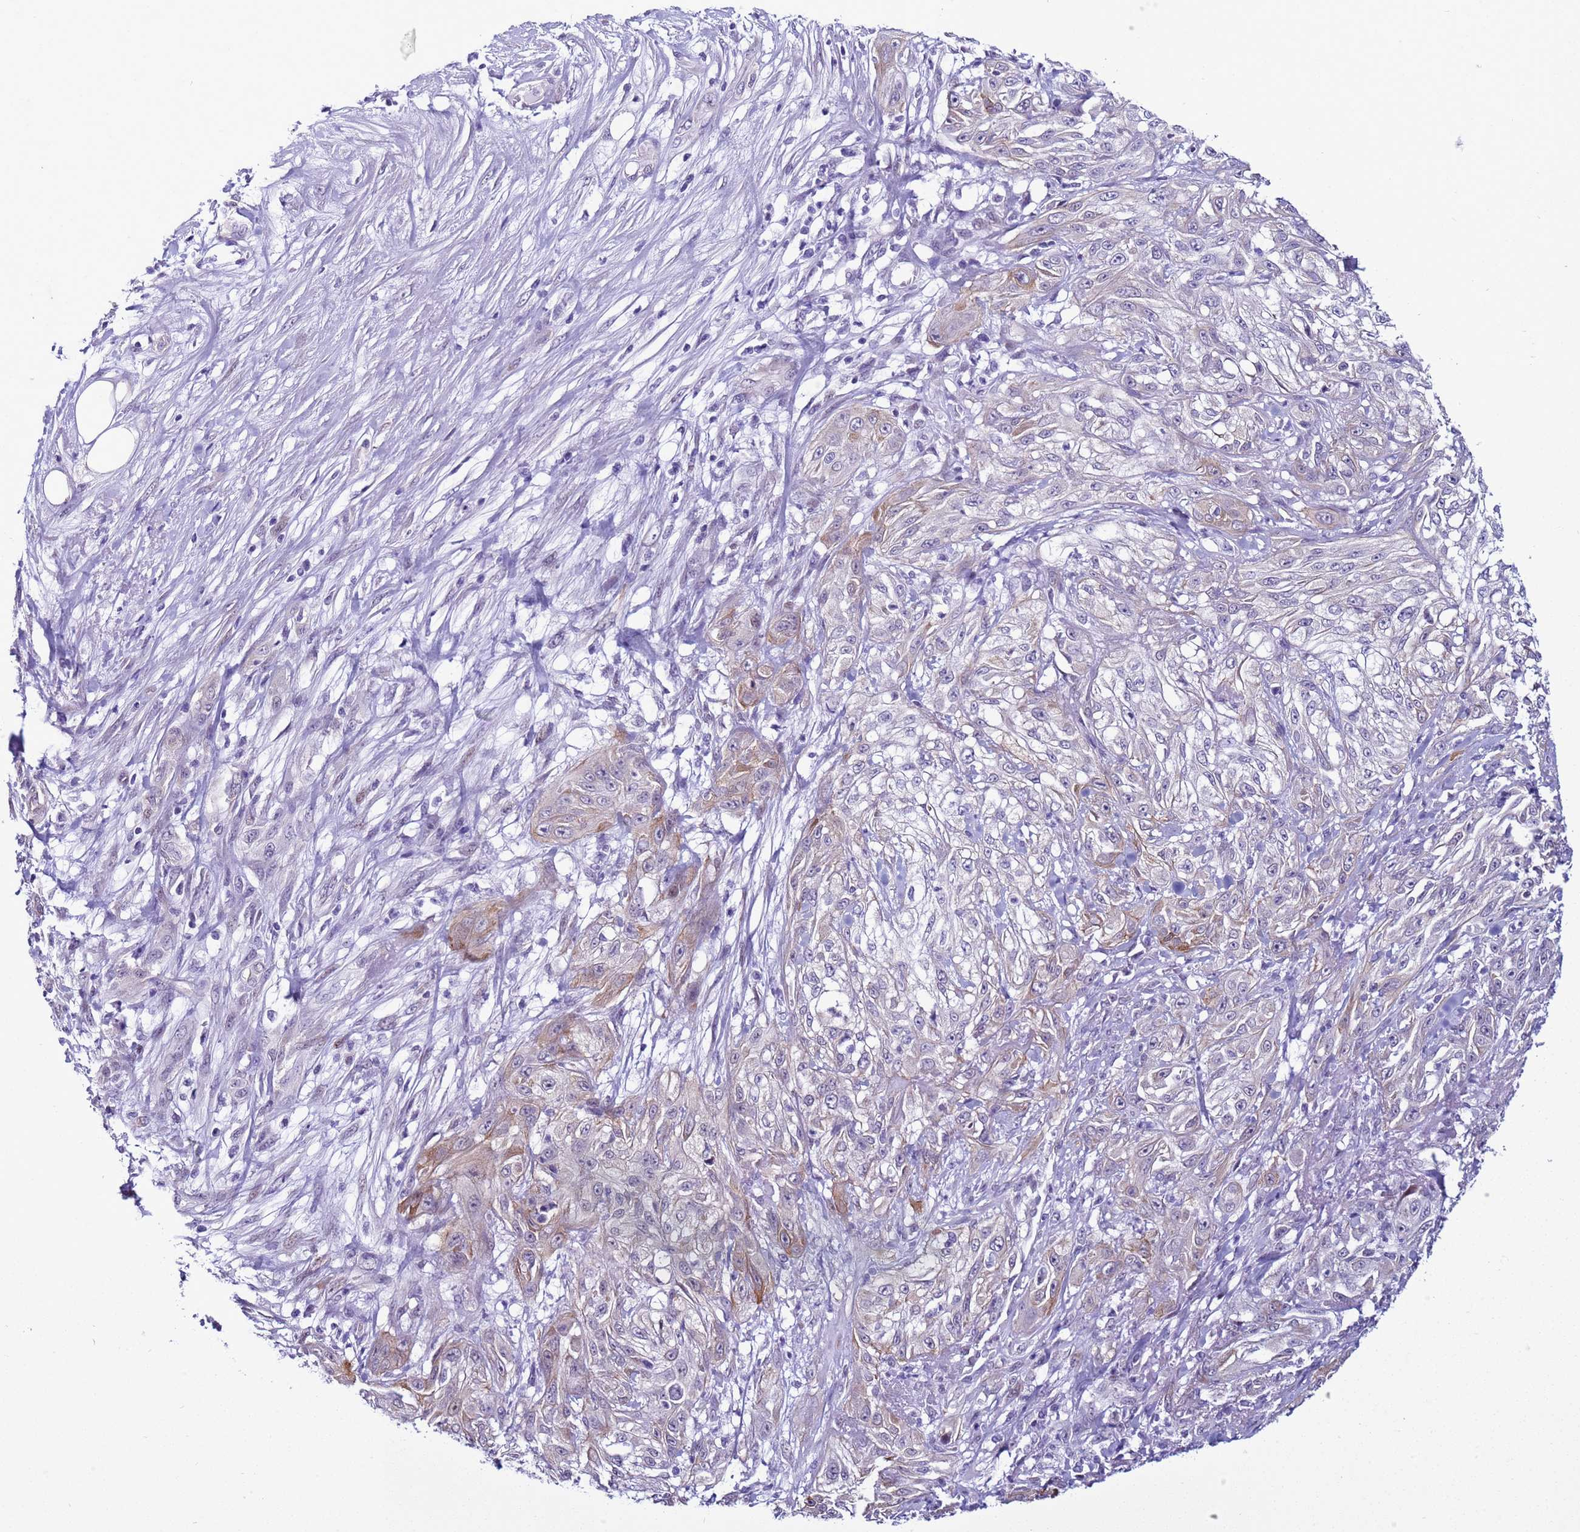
{"staining": {"intensity": "weak", "quantity": "<25%", "location": "cytoplasmic/membranous"}, "tissue": "skin cancer", "cell_type": "Tumor cells", "image_type": "cancer", "snomed": [{"axis": "morphology", "description": "Squamous cell carcinoma, NOS"}, {"axis": "morphology", "description": "Squamous cell carcinoma, metastatic, NOS"}, {"axis": "topography", "description": "Skin"}, {"axis": "topography", "description": "Lymph node"}], "caption": "IHC histopathology image of neoplastic tissue: skin squamous cell carcinoma stained with DAB exhibits no significant protein staining in tumor cells.", "gene": "LRRC10B", "patient": {"sex": "male", "age": 75}}